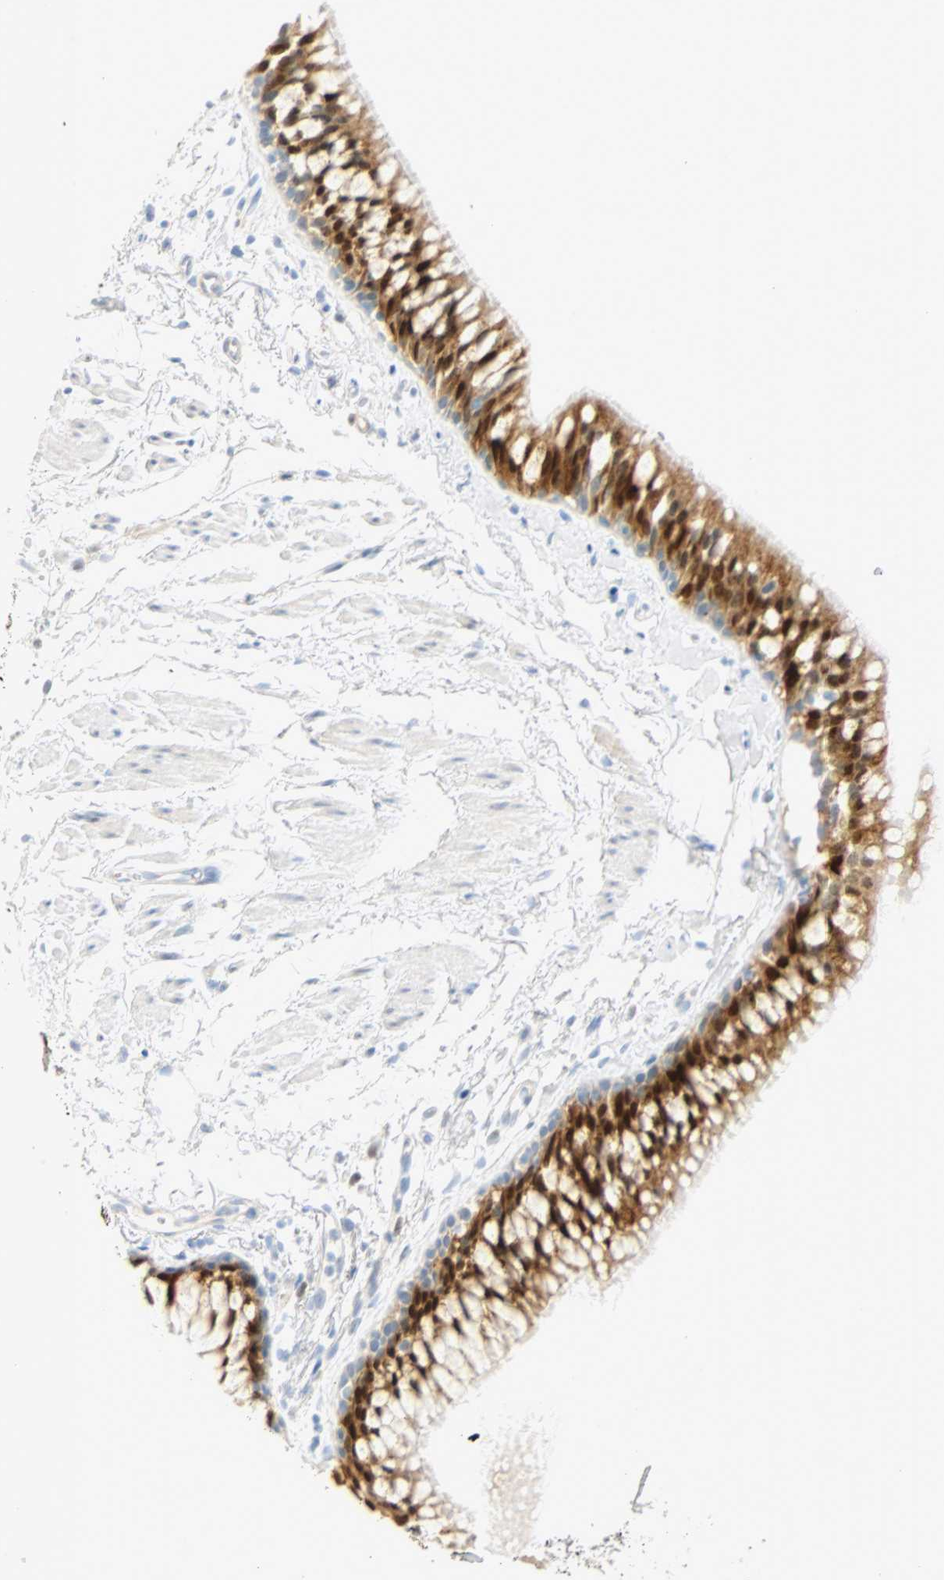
{"staining": {"intensity": "strong", "quantity": "25%-75%", "location": "cytoplasmic/membranous,nuclear"}, "tissue": "bronchus", "cell_type": "Respiratory epithelial cells", "image_type": "normal", "snomed": [{"axis": "morphology", "description": "Normal tissue, NOS"}, {"axis": "topography", "description": "Bronchus"}], "caption": "About 25%-75% of respiratory epithelial cells in unremarkable bronchus exhibit strong cytoplasmic/membranous,nuclear protein expression as visualized by brown immunohistochemical staining.", "gene": "SELENBP1", "patient": {"sex": "female", "age": 73}}